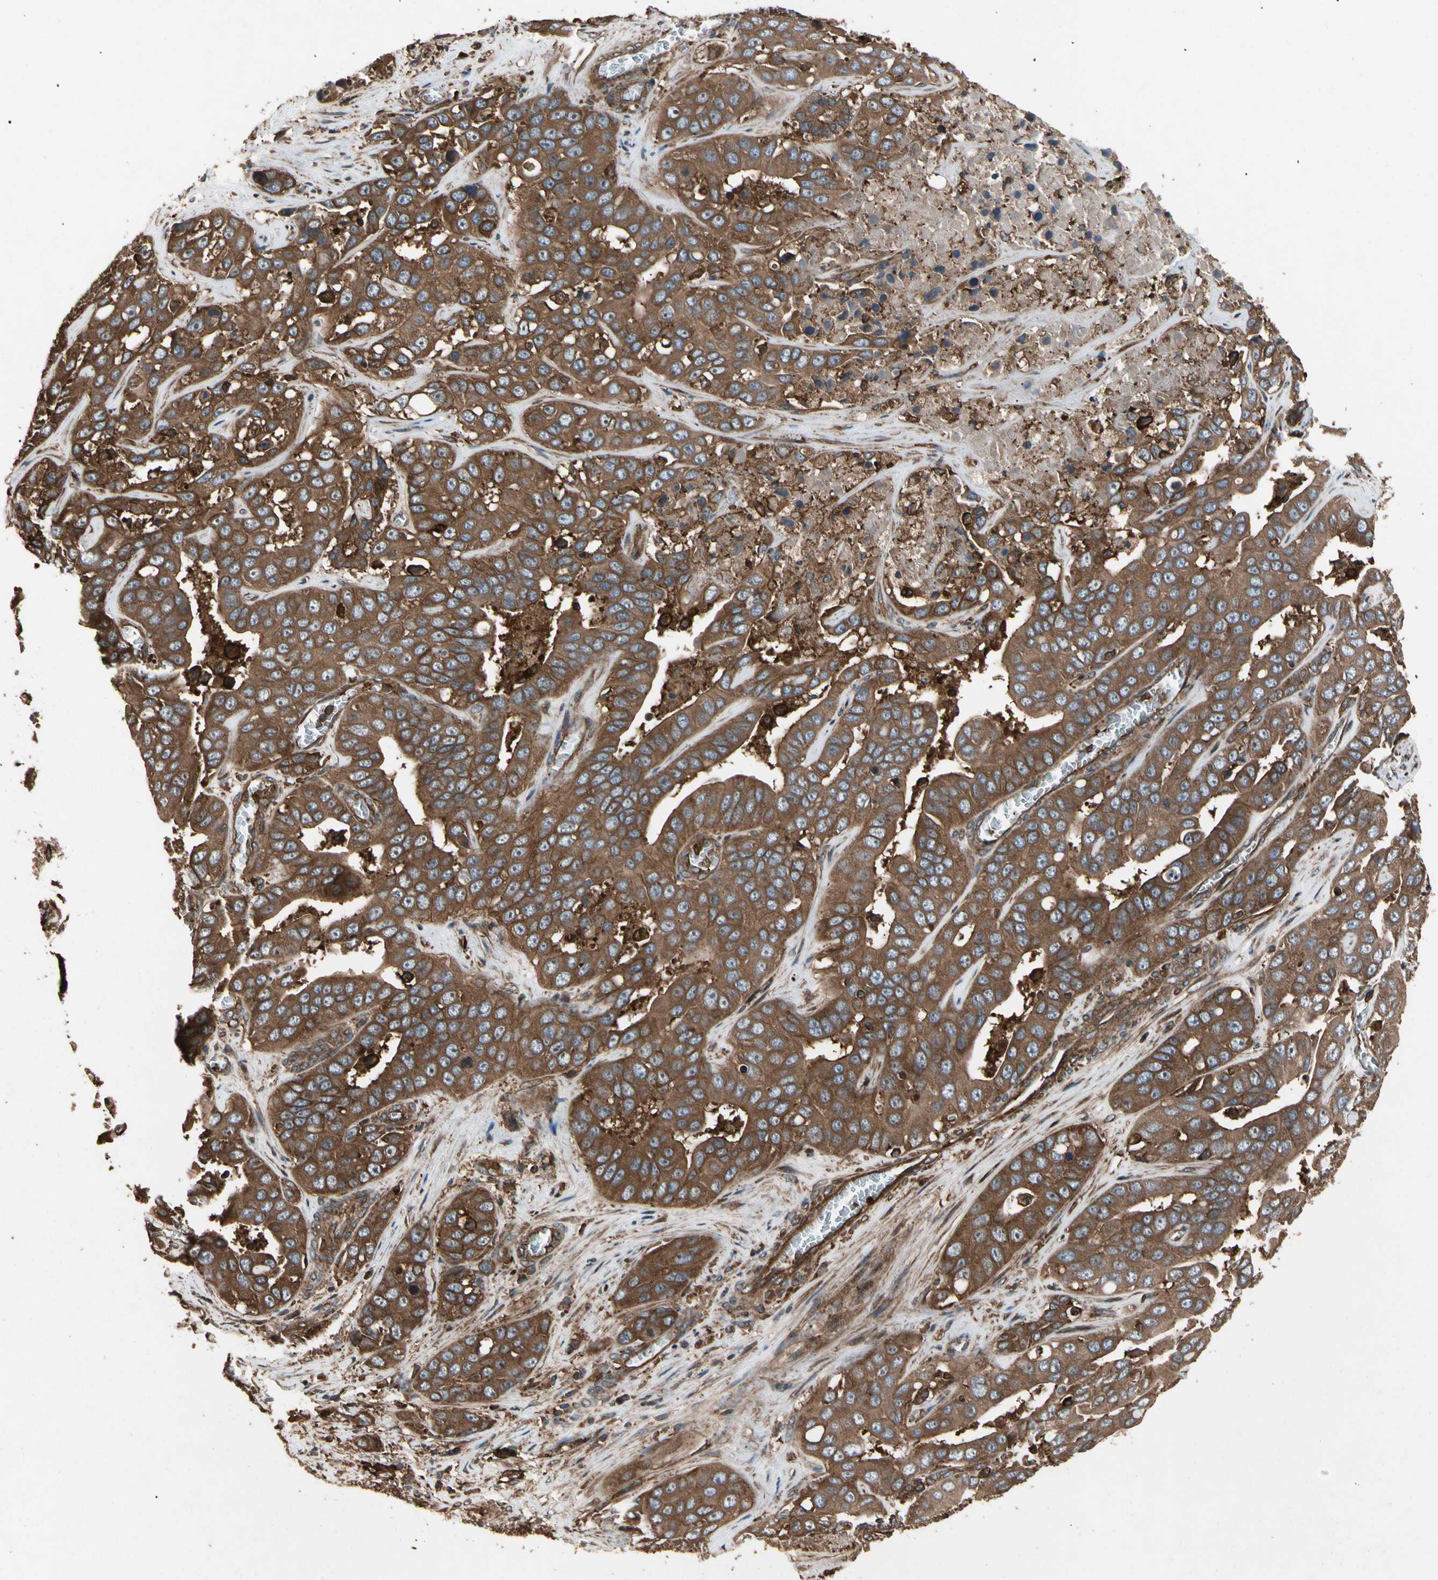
{"staining": {"intensity": "strong", "quantity": ">75%", "location": "cytoplasmic/membranous"}, "tissue": "liver cancer", "cell_type": "Tumor cells", "image_type": "cancer", "snomed": [{"axis": "morphology", "description": "Cholangiocarcinoma"}, {"axis": "topography", "description": "Liver"}], "caption": "Strong cytoplasmic/membranous expression is present in approximately >75% of tumor cells in liver cancer.", "gene": "AGBL2", "patient": {"sex": "female", "age": 52}}